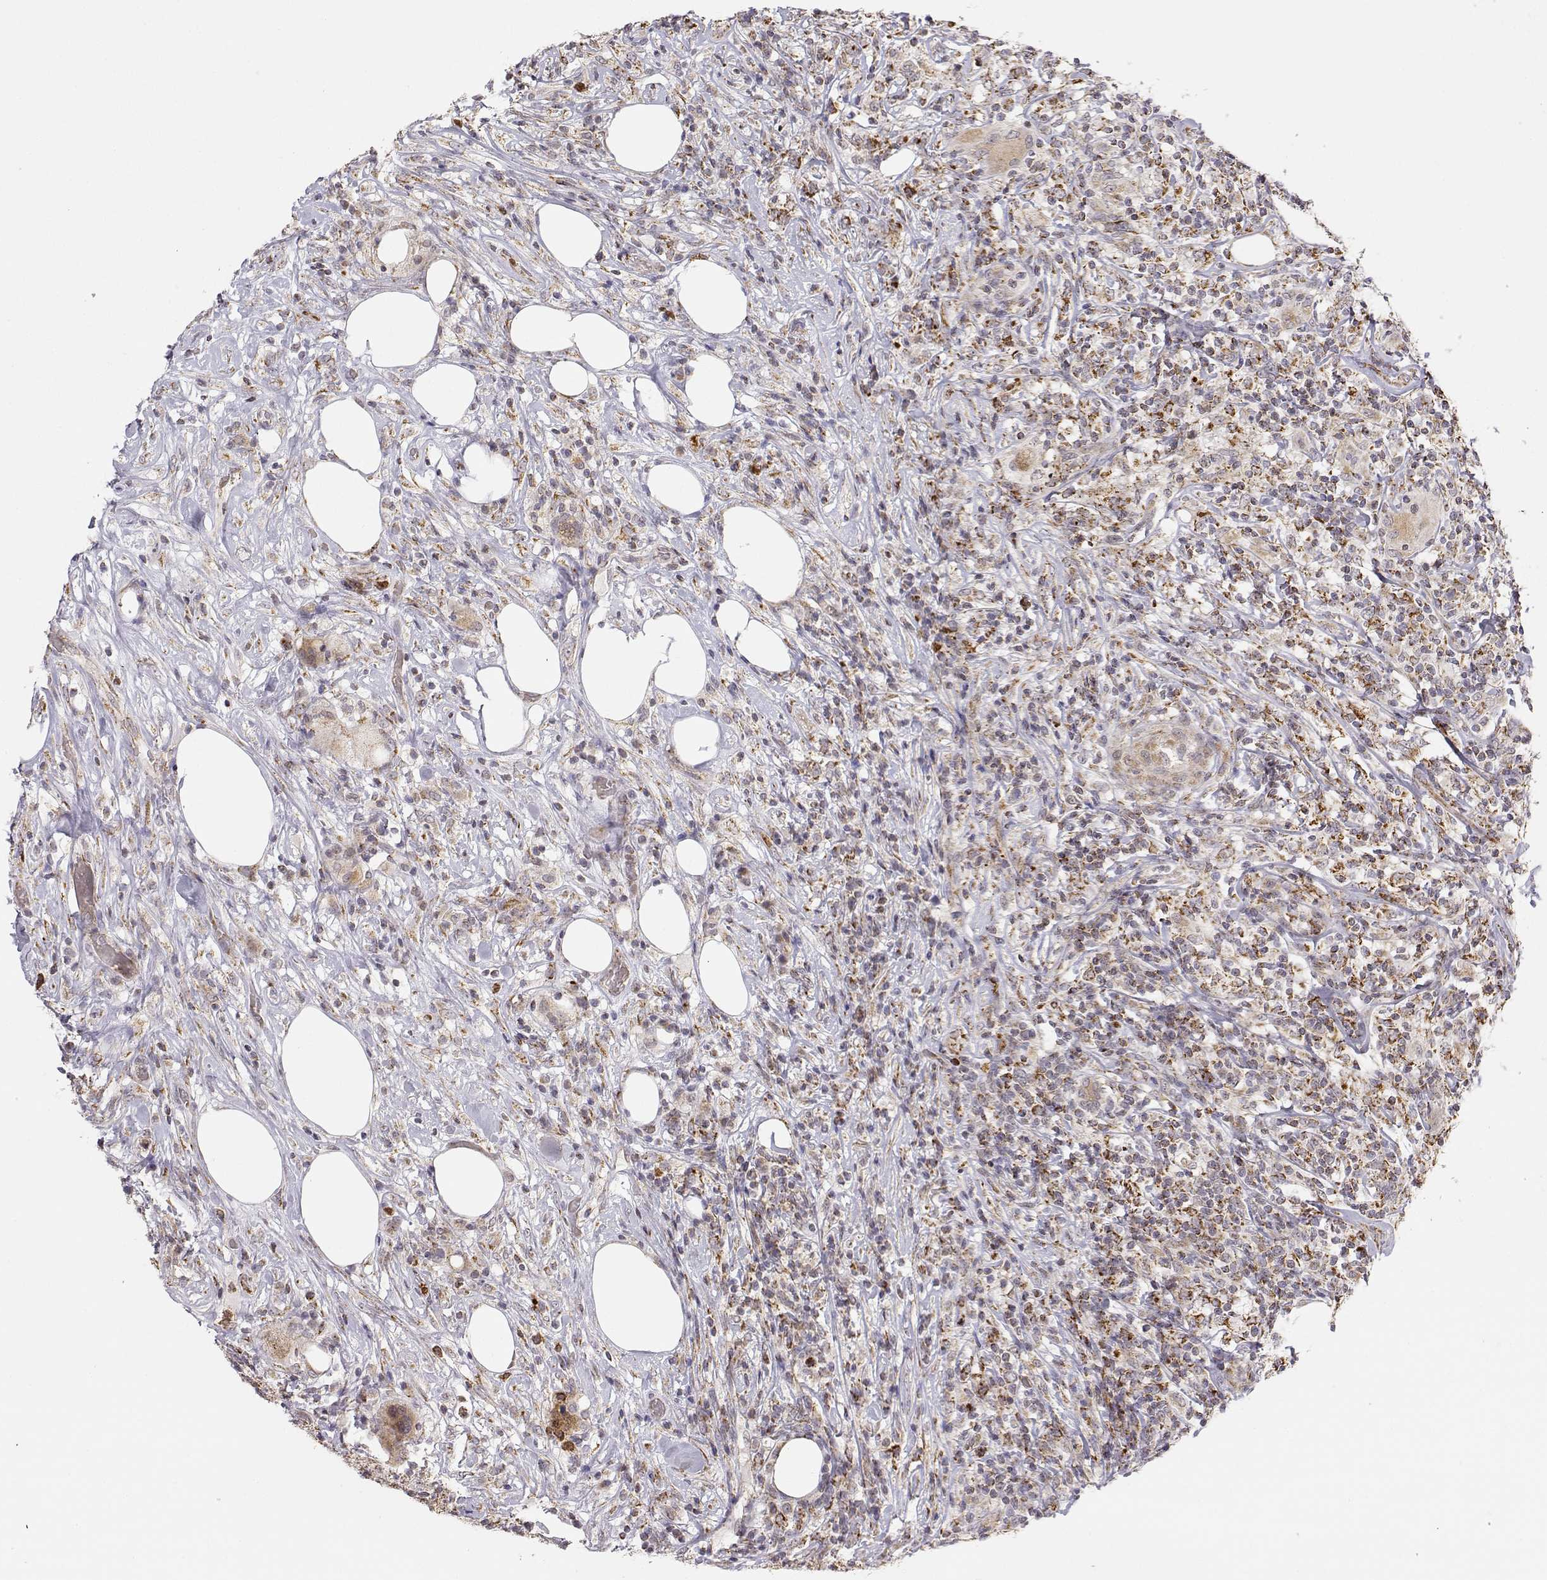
{"staining": {"intensity": "moderate", "quantity": ">75%", "location": "cytoplasmic/membranous"}, "tissue": "lymphoma", "cell_type": "Tumor cells", "image_type": "cancer", "snomed": [{"axis": "morphology", "description": "Malignant lymphoma, non-Hodgkin's type, High grade"}, {"axis": "topography", "description": "Lymph node"}], "caption": "Immunohistochemistry (IHC) (DAB) staining of high-grade malignant lymphoma, non-Hodgkin's type displays moderate cytoplasmic/membranous protein expression in approximately >75% of tumor cells.", "gene": "EXOG", "patient": {"sex": "female", "age": 84}}